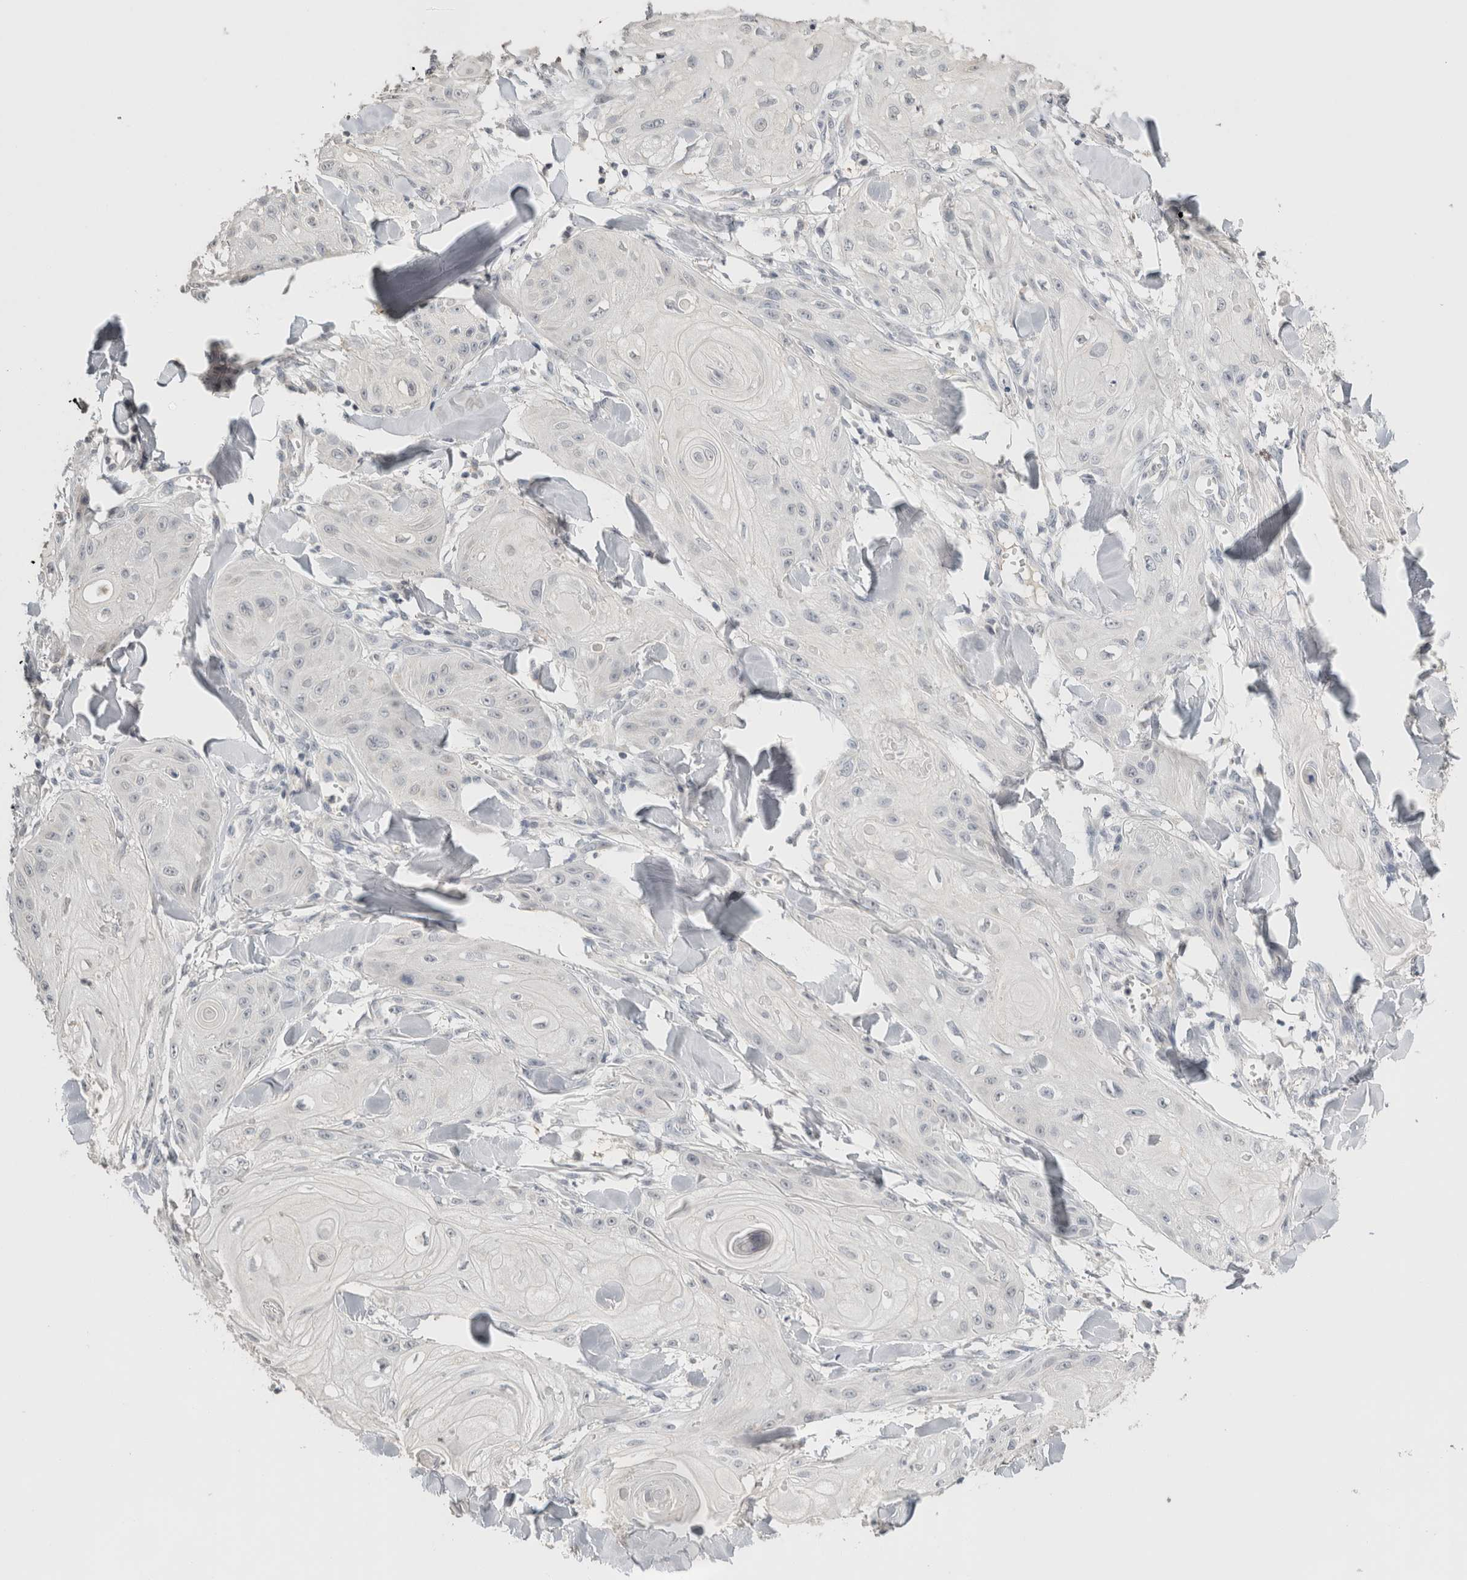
{"staining": {"intensity": "negative", "quantity": "none", "location": "none"}, "tissue": "skin cancer", "cell_type": "Tumor cells", "image_type": "cancer", "snomed": [{"axis": "morphology", "description": "Squamous cell carcinoma, NOS"}, {"axis": "topography", "description": "Skin"}], "caption": "DAB immunohistochemical staining of skin squamous cell carcinoma demonstrates no significant staining in tumor cells.", "gene": "CRAT", "patient": {"sex": "male", "age": 74}}